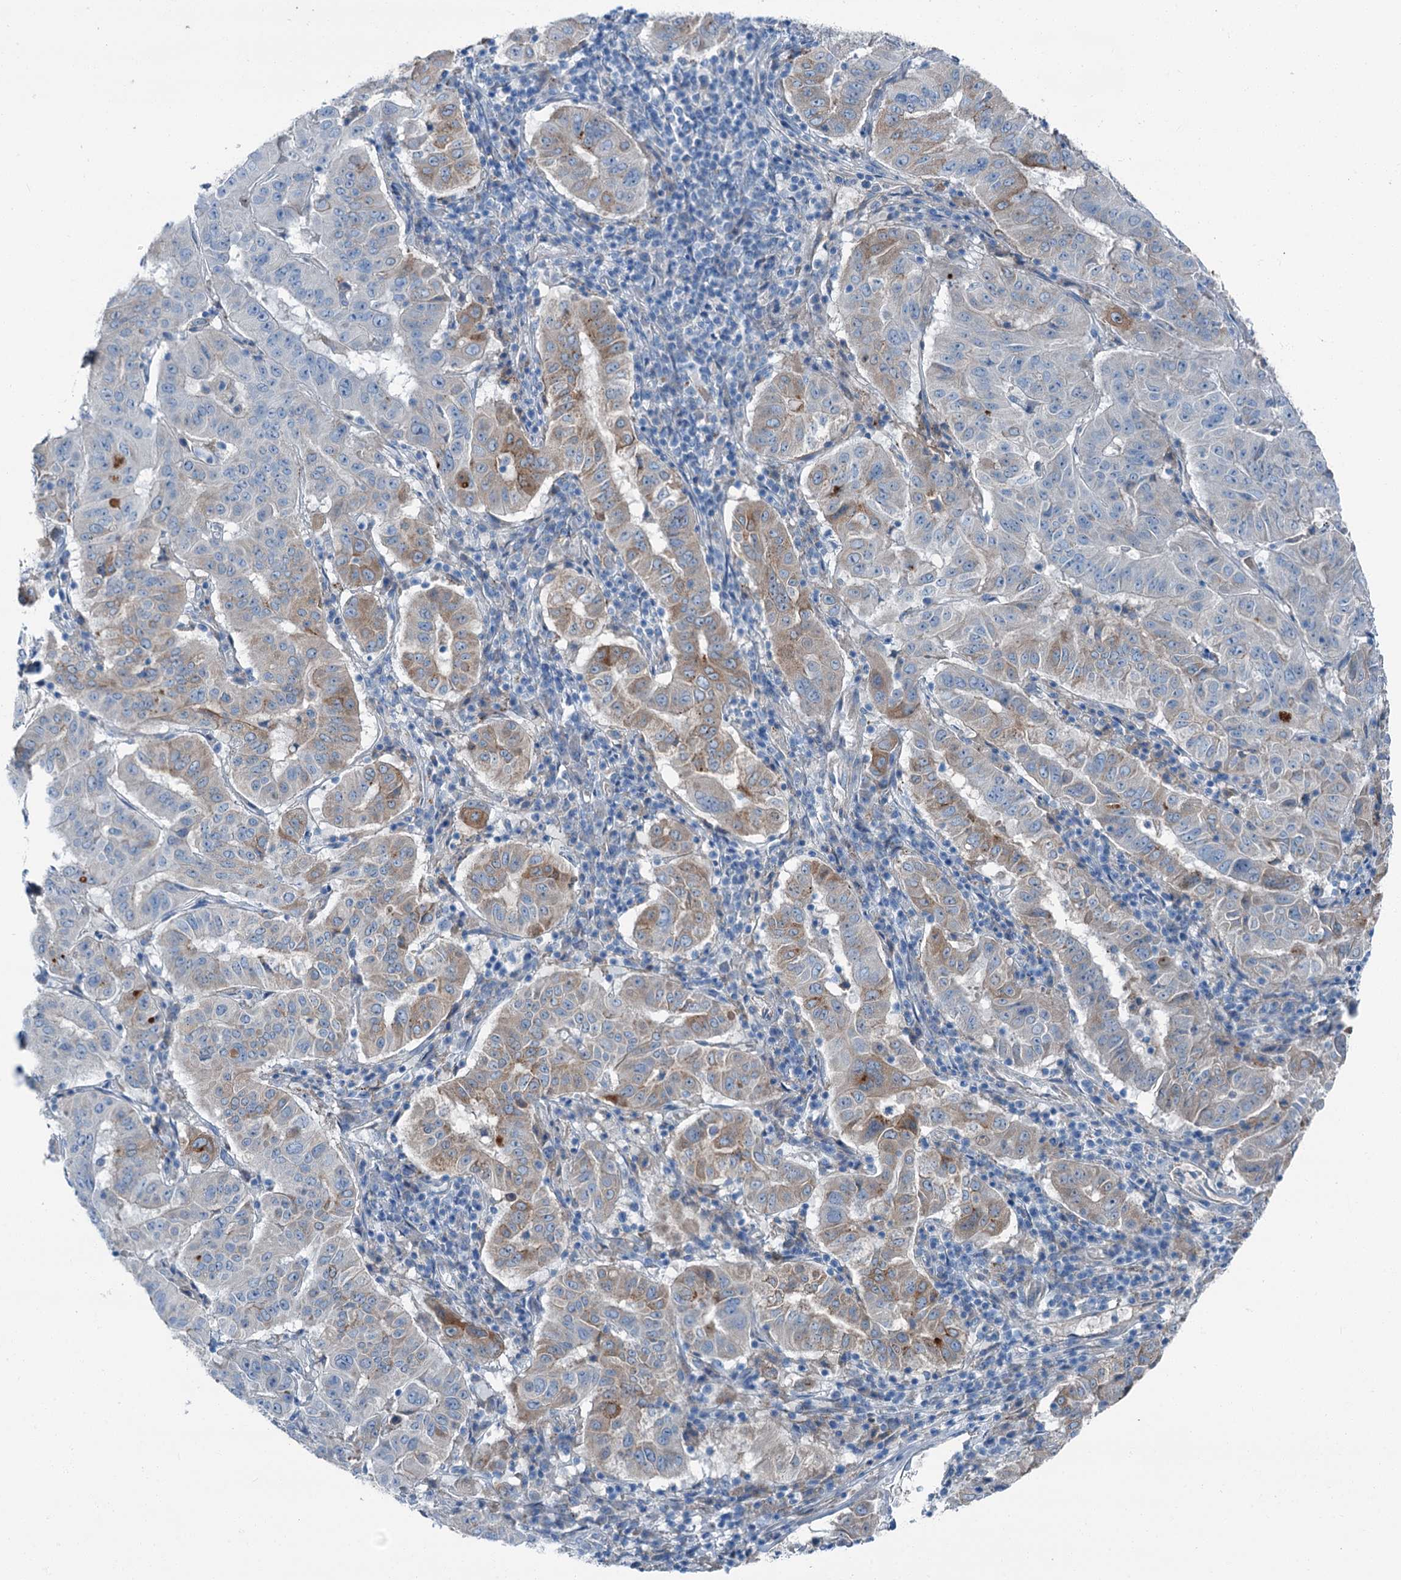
{"staining": {"intensity": "weak", "quantity": "<25%", "location": "cytoplasmic/membranous"}, "tissue": "pancreatic cancer", "cell_type": "Tumor cells", "image_type": "cancer", "snomed": [{"axis": "morphology", "description": "Adenocarcinoma, NOS"}, {"axis": "topography", "description": "Pancreas"}], "caption": "Protein analysis of pancreatic adenocarcinoma exhibits no significant positivity in tumor cells. (DAB (3,3'-diaminobenzidine) immunohistochemistry visualized using brightfield microscopy, high magnification).", "gene": "AXL", "patient": {"sex": "male", "age": 63}}